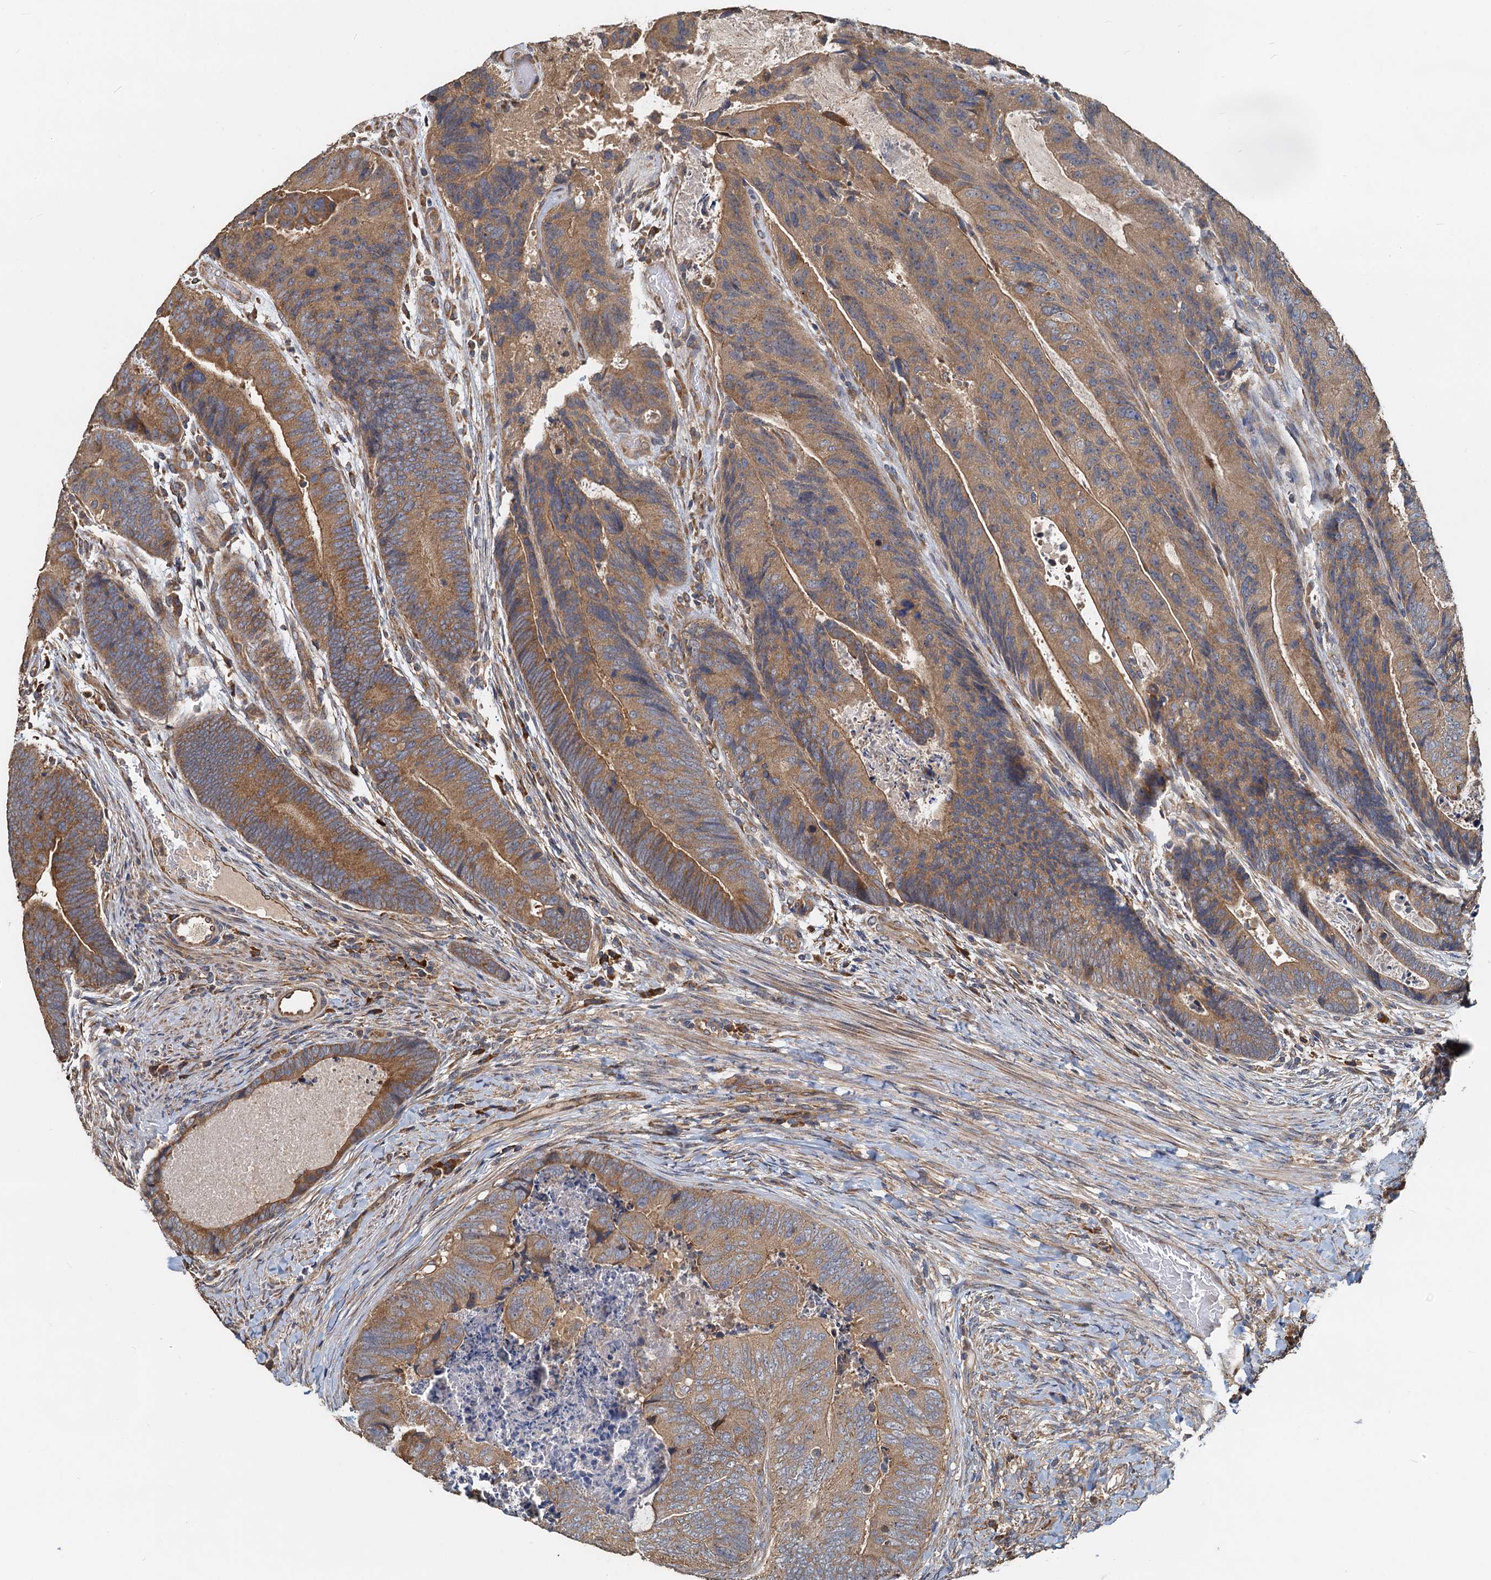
{"staining": {"intensity": "moderate", "quantity": ">75%", "location": "cytoplasmic/membranous"}, "tissue": "colorectal cancer", "cell_type": "Tumor cells", "image_type": "cancer", "snomed": [{"axis": "morphology", "description": "Adenocarcinoma, NOS"}, {"axis": "topography", "description": "Colon"}], "caption": "Human adenocarcinoma (colorectal) stained with a brown dye displays moderate cytoplasmic/membranous positive positivity in approximately >75% of tumor cells.", "gene": "HYI", "patient": {"sex": "female", "age": 67}}